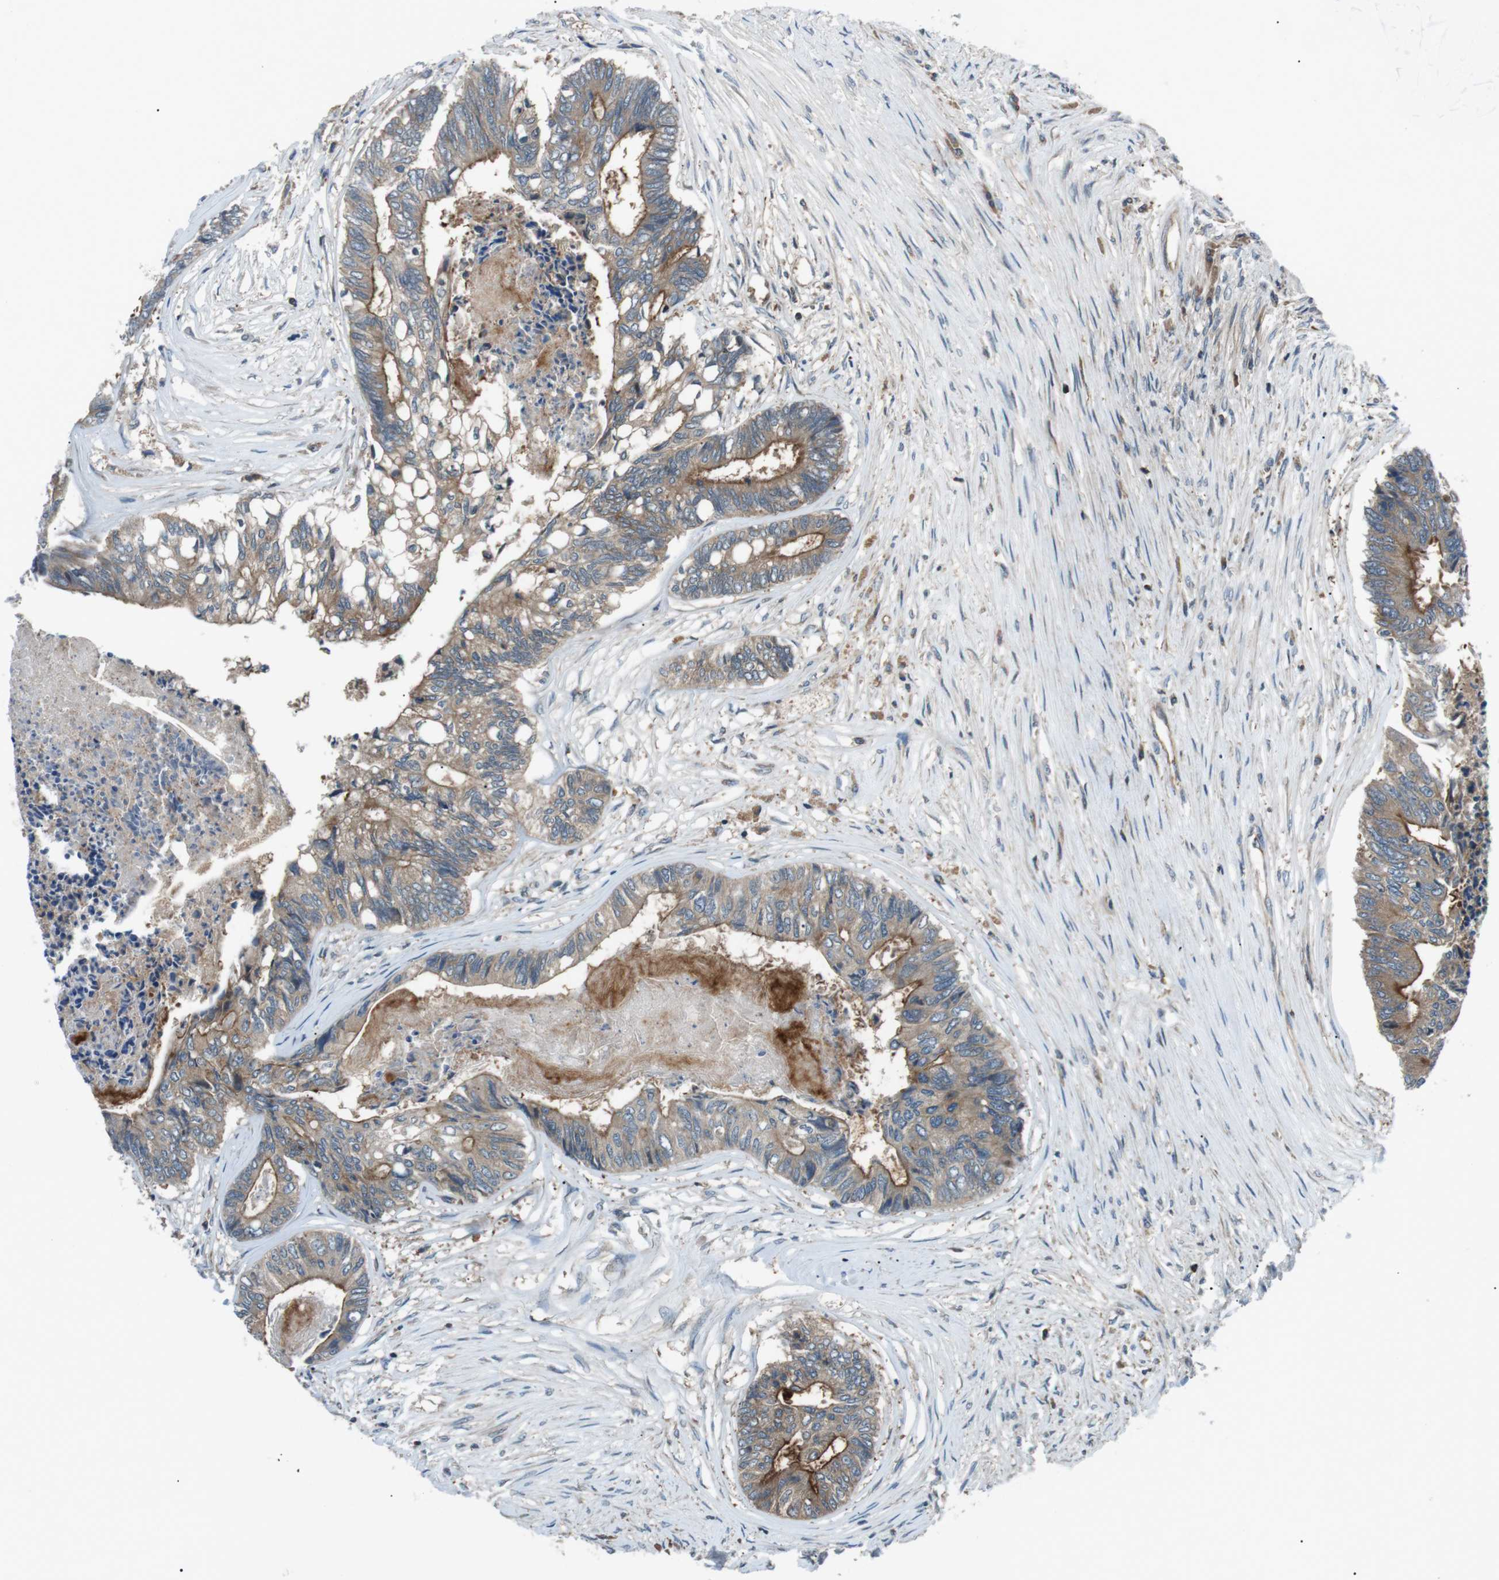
{"staining": {"intensity": "moderate", "quantity": "25%-75%", "location": "cytoplasmic/membranous"}, "tissue": "colorectal cancer", "cell_type": "Tumor cells", "image_type": "cancer", "snomed": [{"axis": "morphology", "description": "Adenocarcinoma, NOS"}, {"axis": "topography", "description": "Rectum"}], "caption": "The immunohistochemical stain labels moderate cytoplasmic/membranous expression in tumor cells of adenocarcinoma (colorectal) tissue. Using DAB (brown) and hematoxylin (blue) stains, captured at high magnification using brightfield microscopy.", "gene": "GPR161", "patient": {"sex": "male", "age": 63}}